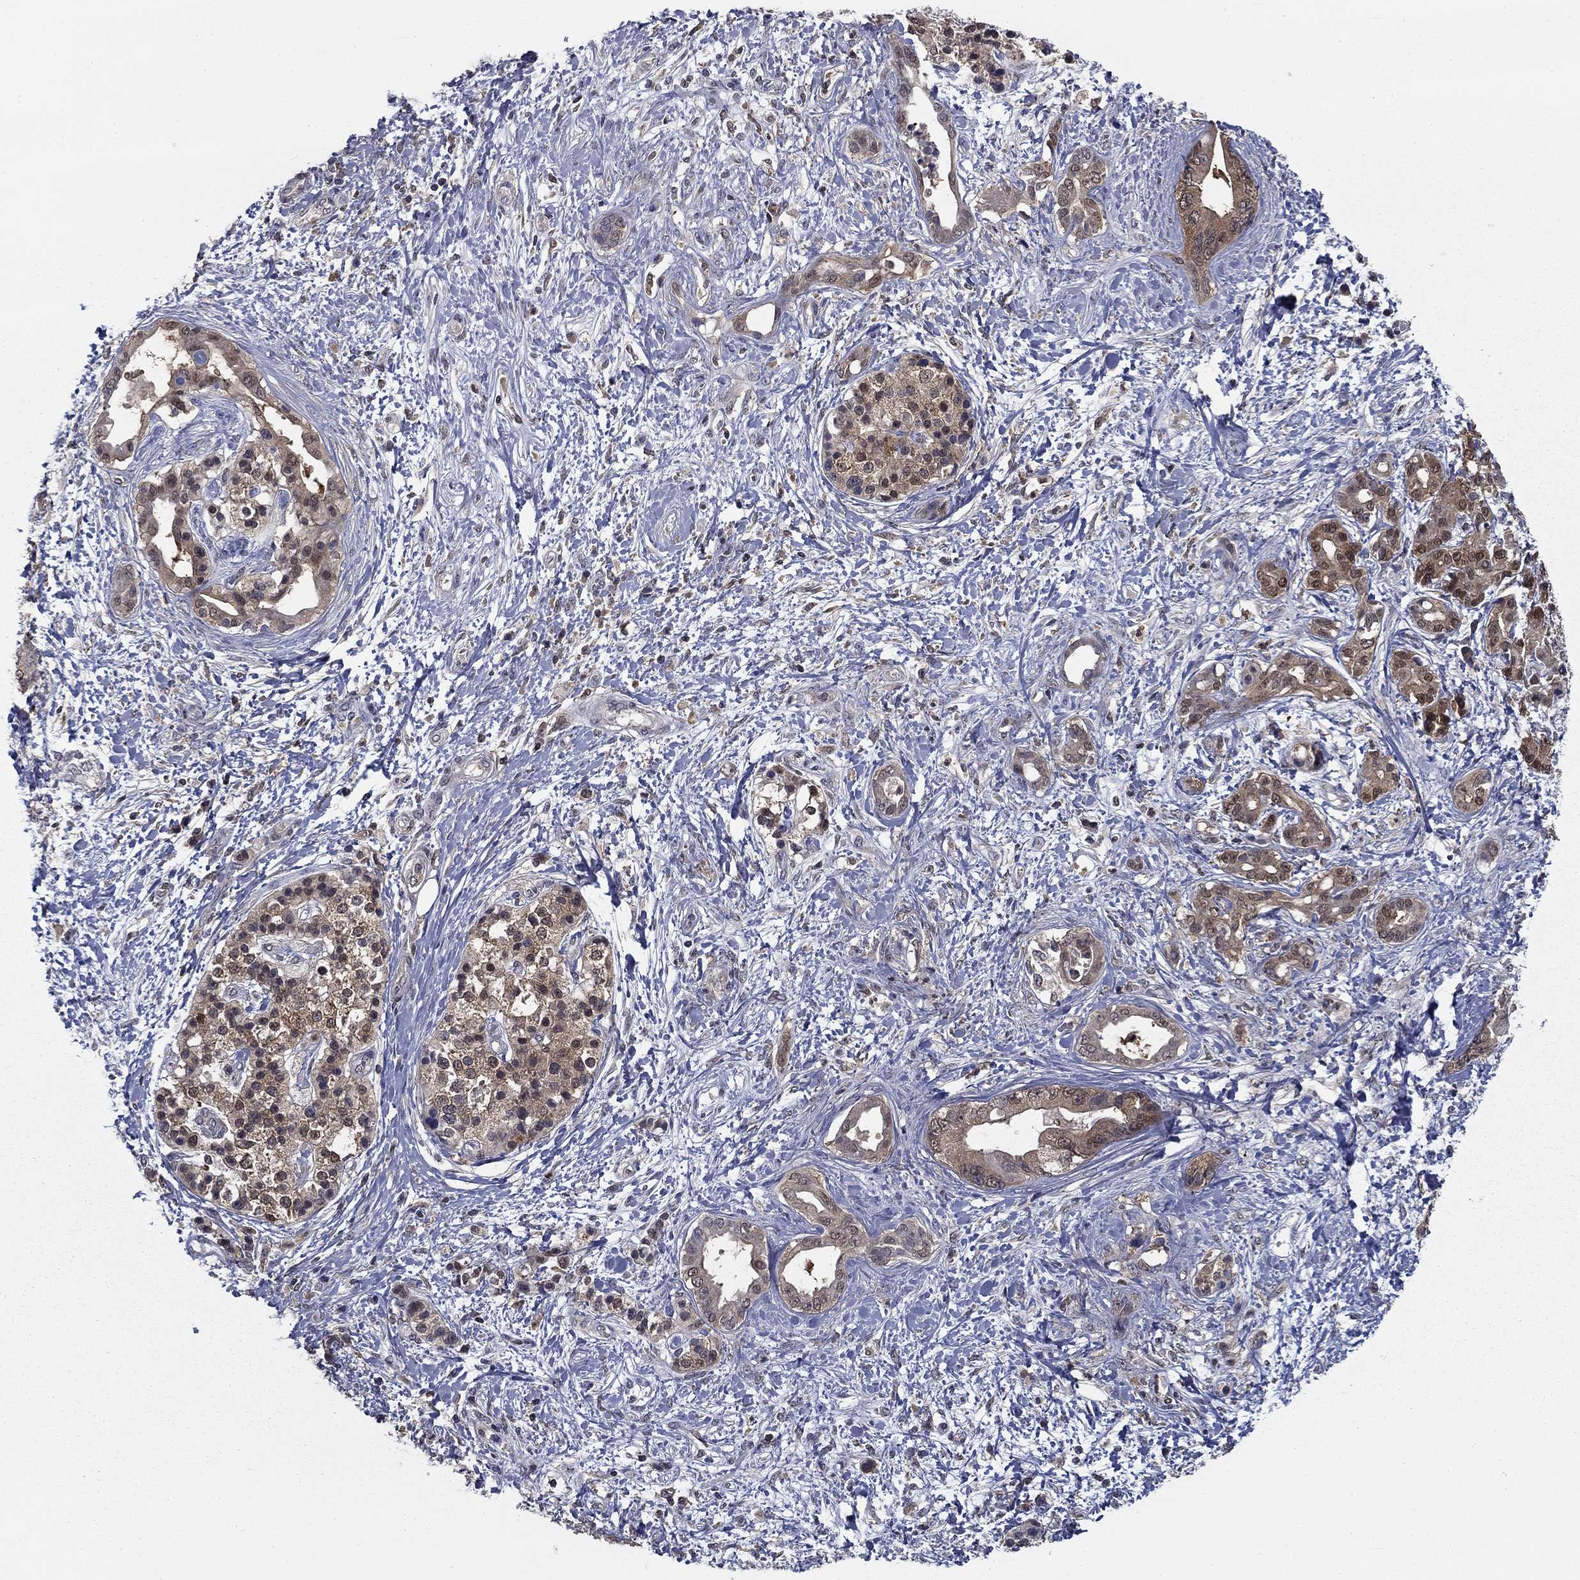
{"staining": {"intensity": "weak", "quantity": "25%-75%", "location": "cytoplasmic/membranous"}, "tissue": "pancreatic cancer", "cell_type": "Tumor cells", "image_type": "cancer", "snomed": [{"axis": "morphology", "description": "Adenocarcinoma, NOS"}, {"axis": "topography", "description": "Pancreas"}], "caption": "Immunohistochemical staining of pancreatic adenocarcinoma reveals weak cytoplasmic/membranous protein expression in approximately 25%-75% of tumor cells. (DAB (3,3'-diaminobenzidine) IHC, brown staining for protein, blue staining for nuclei).", "gene": "NIT2", "patient": {"sex": "female", "age": 56}}